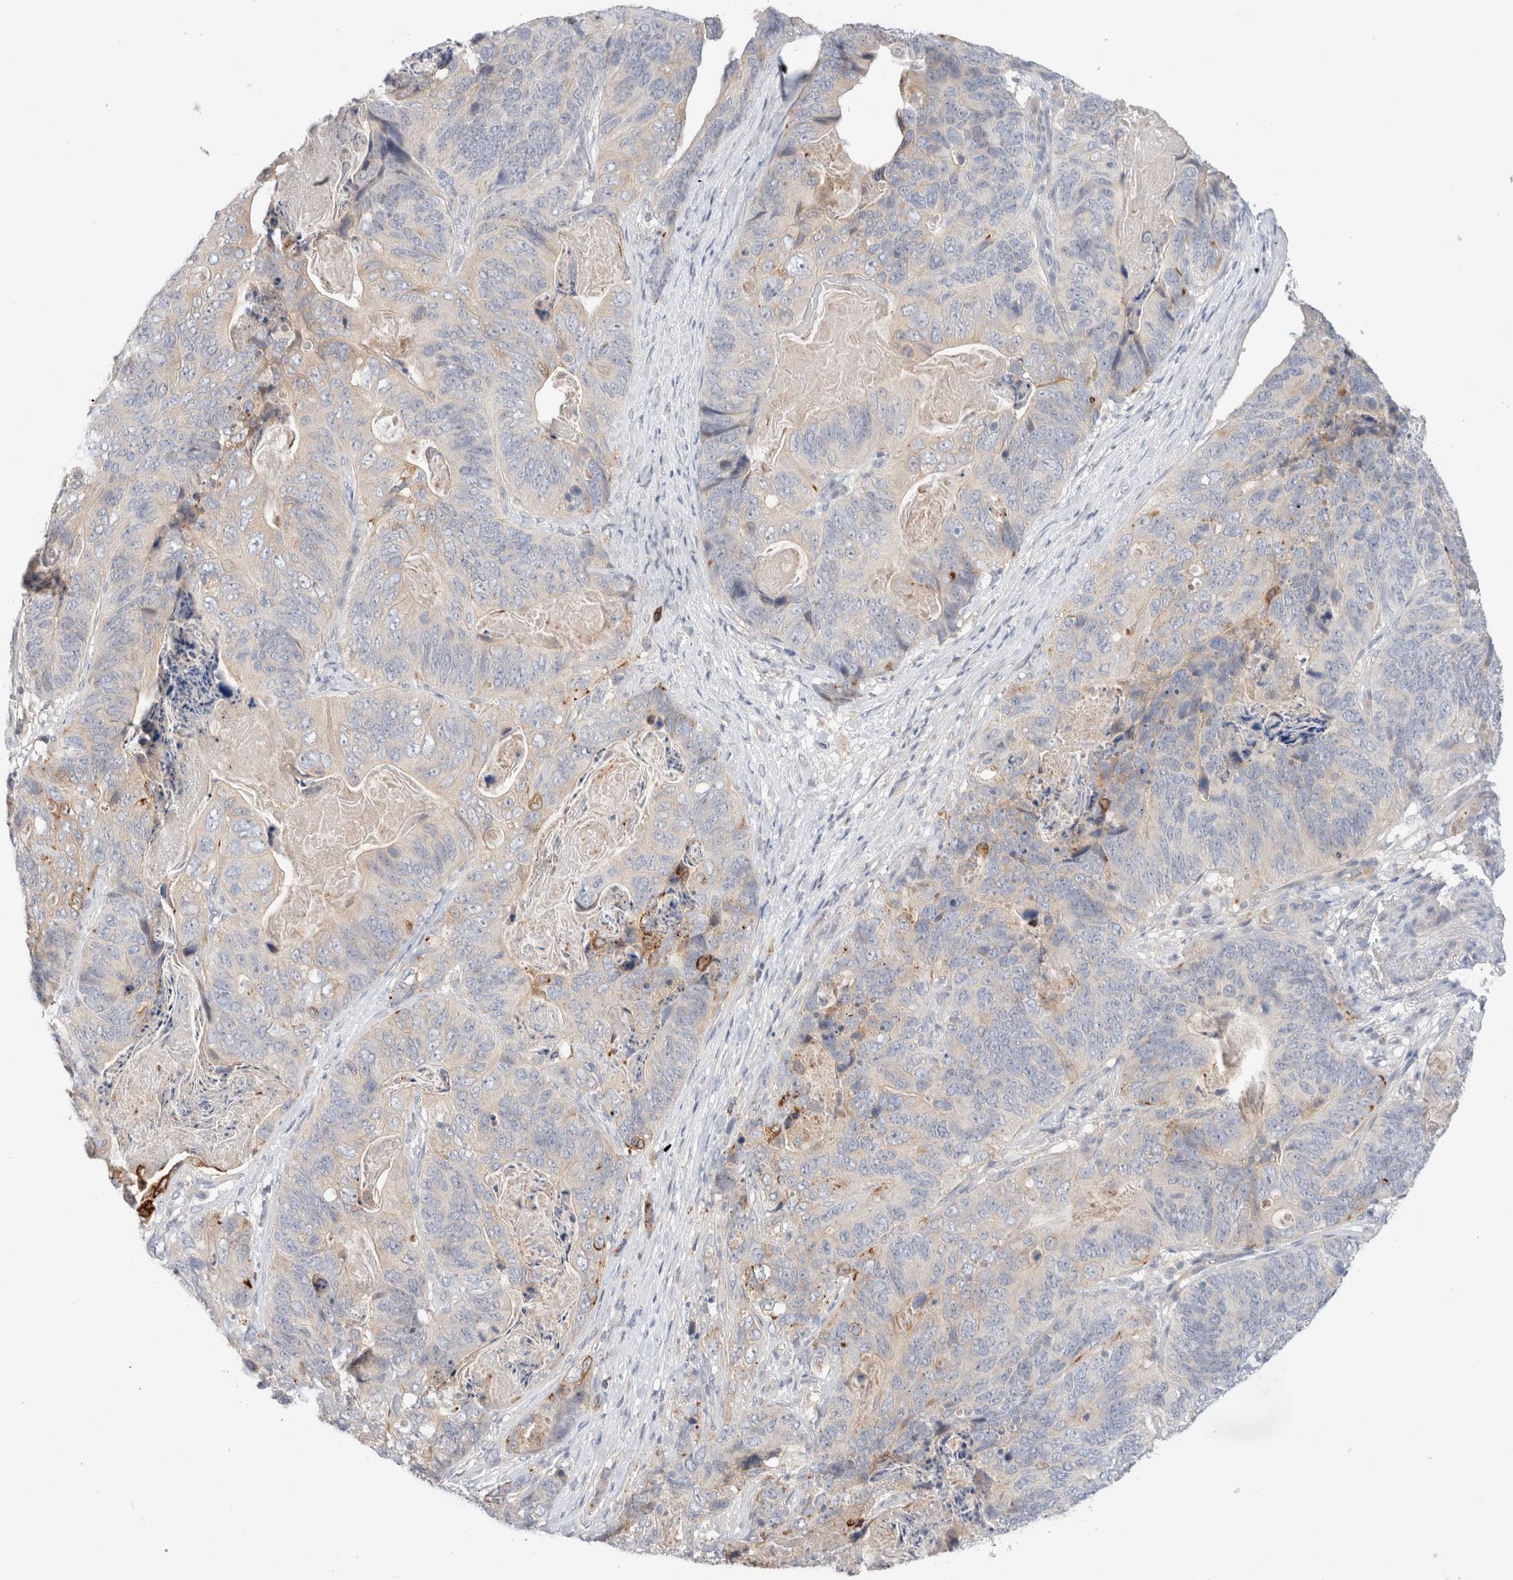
{"staining": {"intensity": "weak", "quantity": "<25%", "location": "cytoplasmic/membranous"}, "tissue": "stomach cancer", "cell_type": "Tumor cells", "image_type": "cancer", "snomed": [{"axis": "morphology", "description": "Normal tissue, NOS"}, {"axis": "morphology", "description": "Adenocarcinoma, NOS"}, {"axis": "topography", "description": "Stomach"}], "caption": "Immunohistochemistry of human adenocarcinoma (stomach) shows no expression in tumor cells.", "gene": "SDR16C5", "patient": {"sex": "female", "age": 89}}